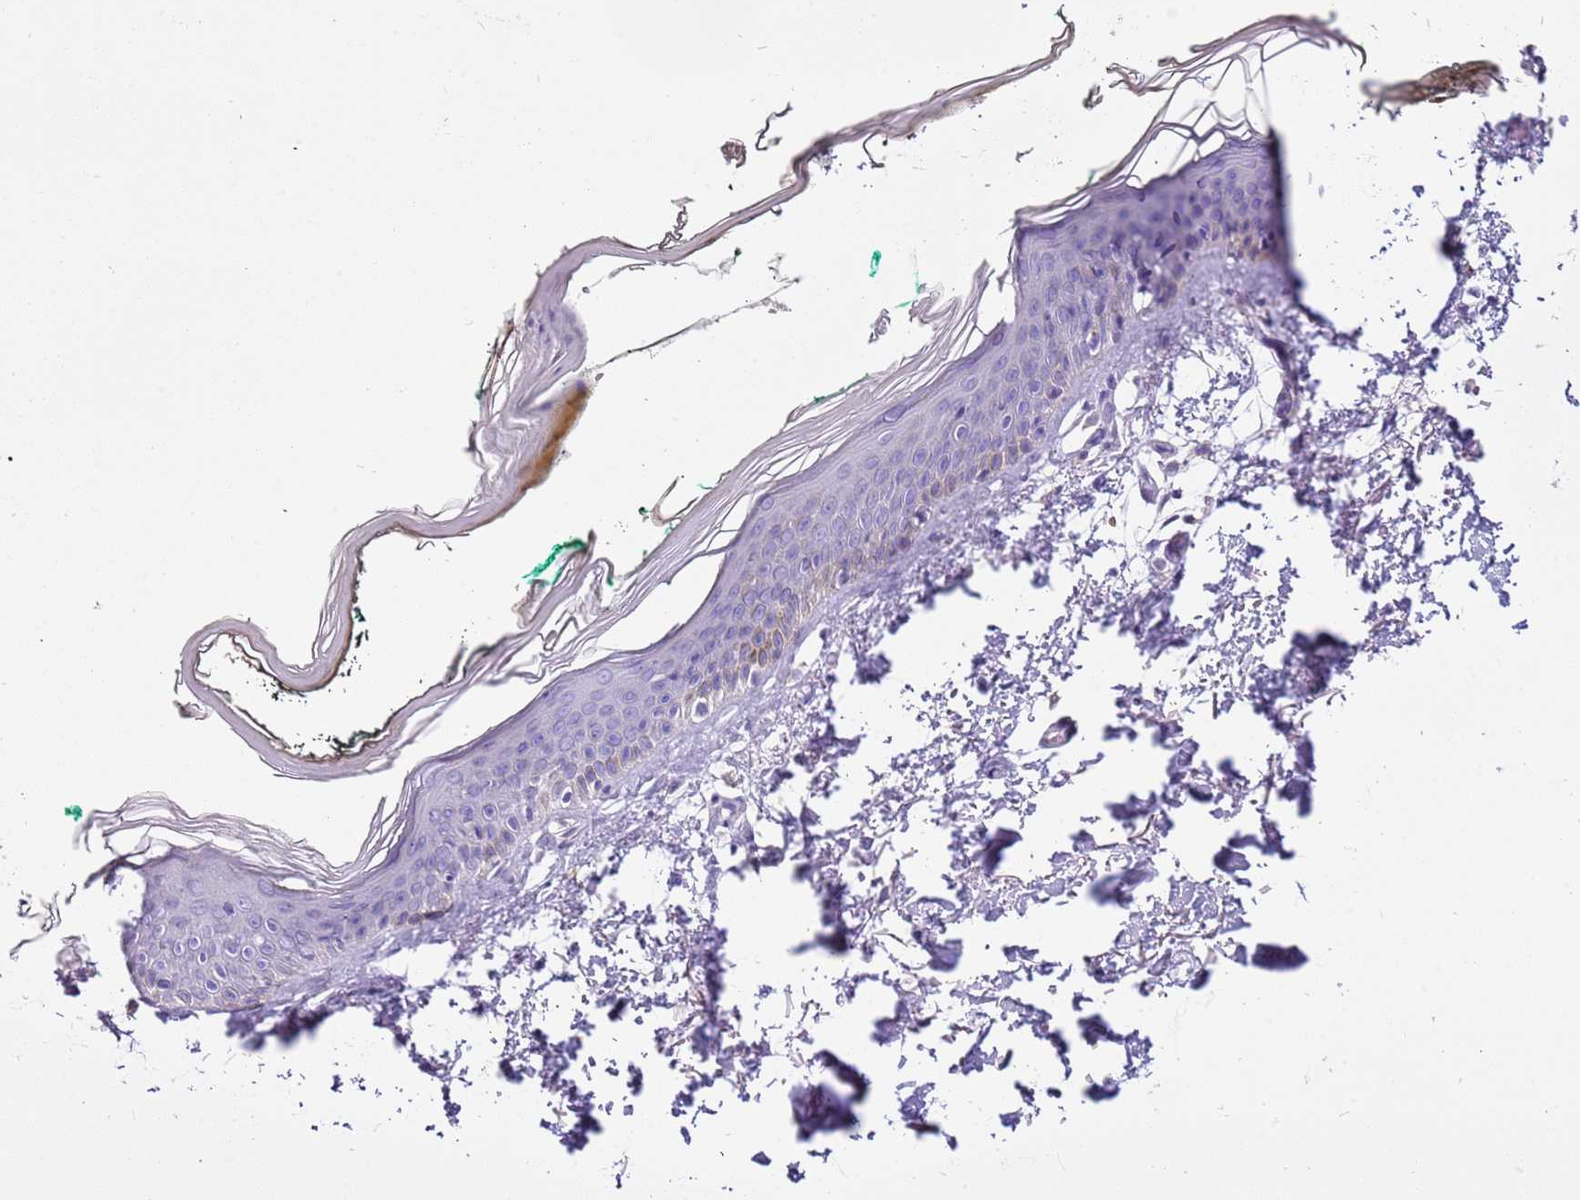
{"staining": {"intensity": "negative", "quantity": "none", "location": "none"}, "tissue": "skin", "cell_type": "Fibroblasts", "image_type": "normal", "snomed": [{"axis": "morphology", "description": "Normal tissue, NOS"}, {"axis": "topography", "description": "Skin"}], "caption": "This image is of unremarkable skin stained with immunohistochemistry (IHC) to label a protein in brown with the nuclei are counter-stained blue. There is no expression in fibroblasts.", "gene": "PCGF2", "patient": {"sex": "male", "age": 62}}